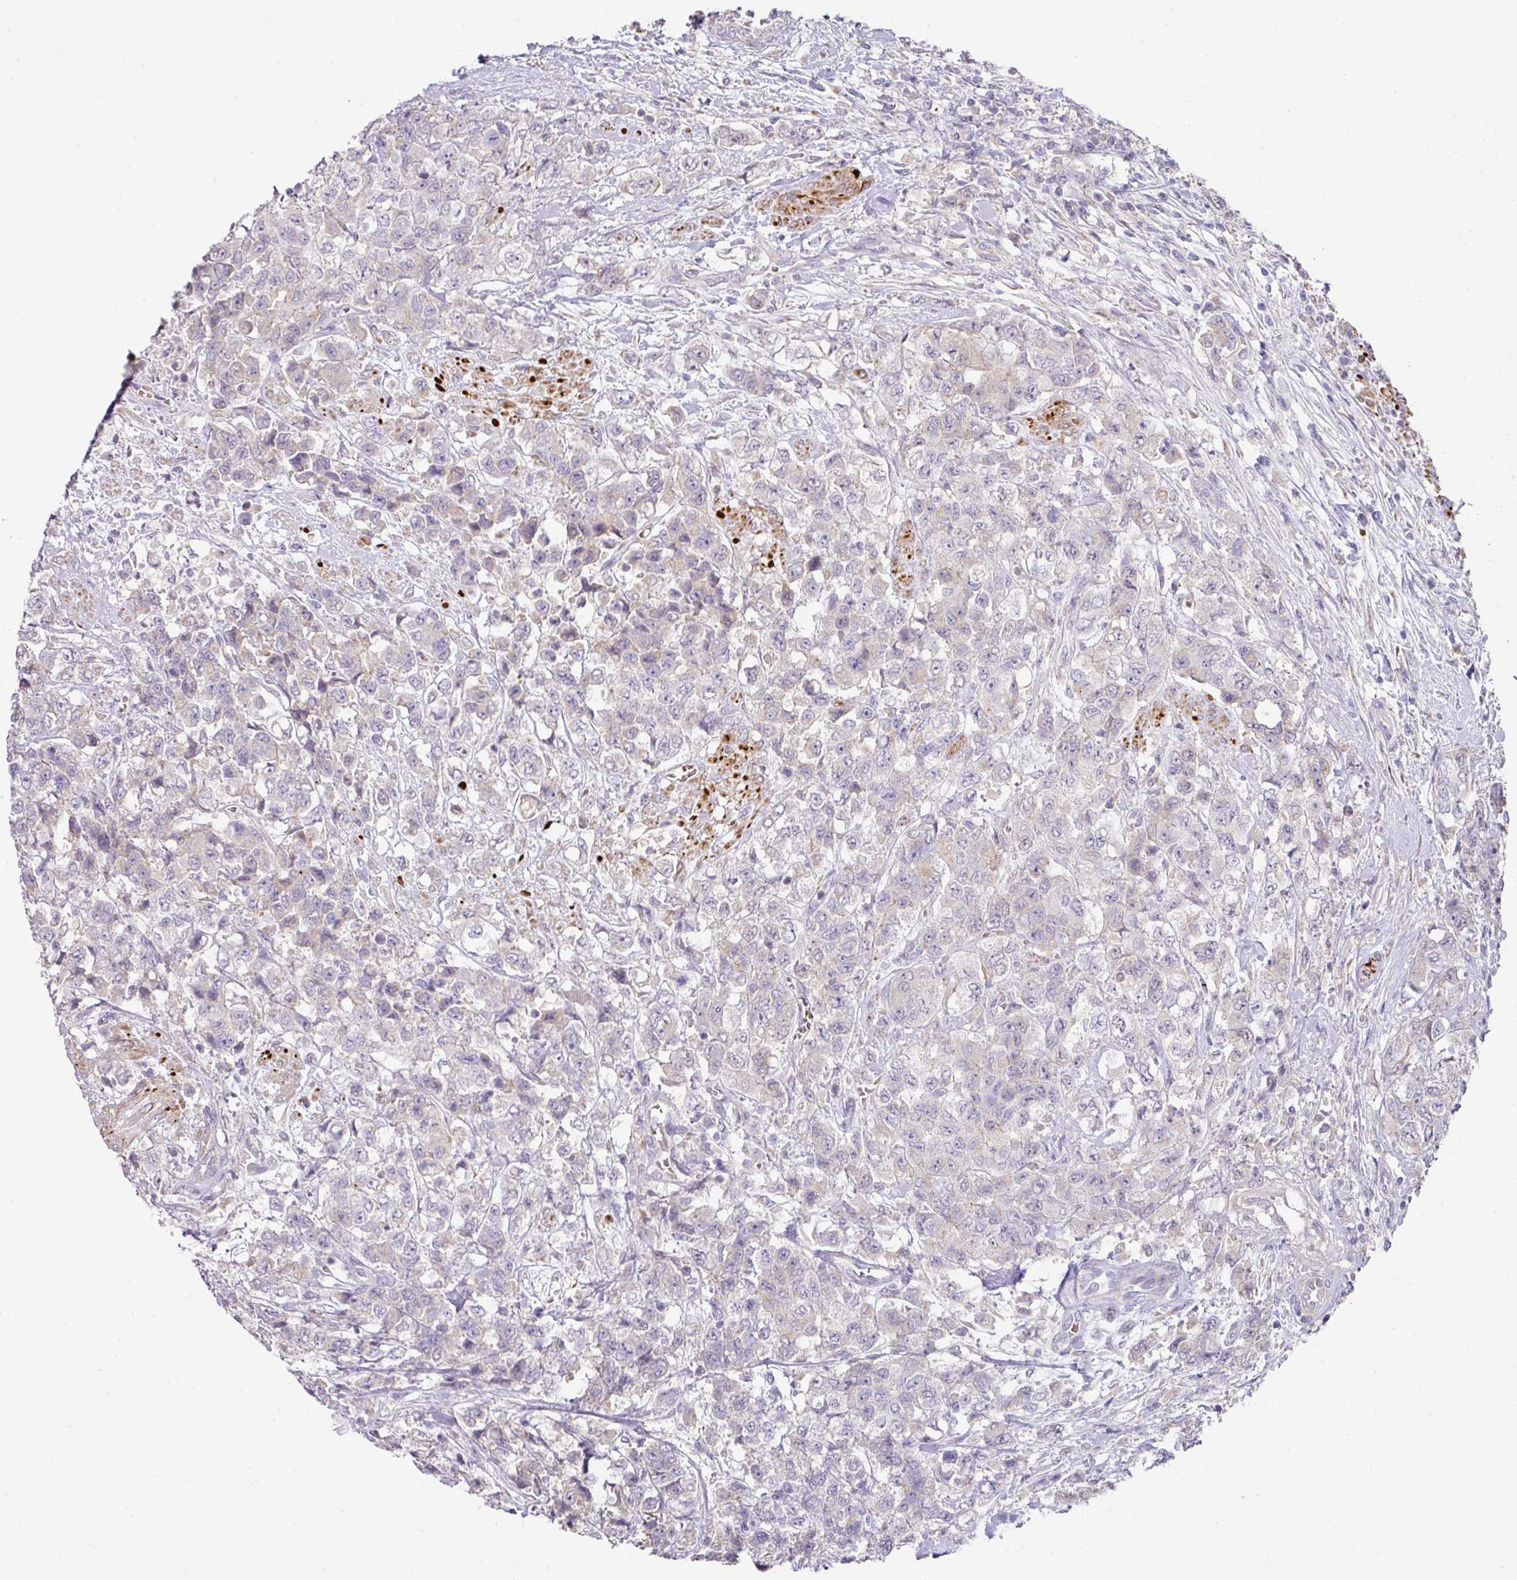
{"staining": {"intensity": "negative", "quantity": "none", "location": "none"}, "tissue": "urothelial cancer", "cell_type": "Tumor cells", "image_type": "cancer", "snomed": [{"axis": "morphology", "description": "Urothelial carcinoma, High grade"}, {"axis": "topography", "description": "Urinary bladder"}], "caption": "Immunohistochemical staining of urothelial cancer shows no significant staining in tumor cells.", "gene": "TARM1", "patient": {"sex": "female", "age": 78}}